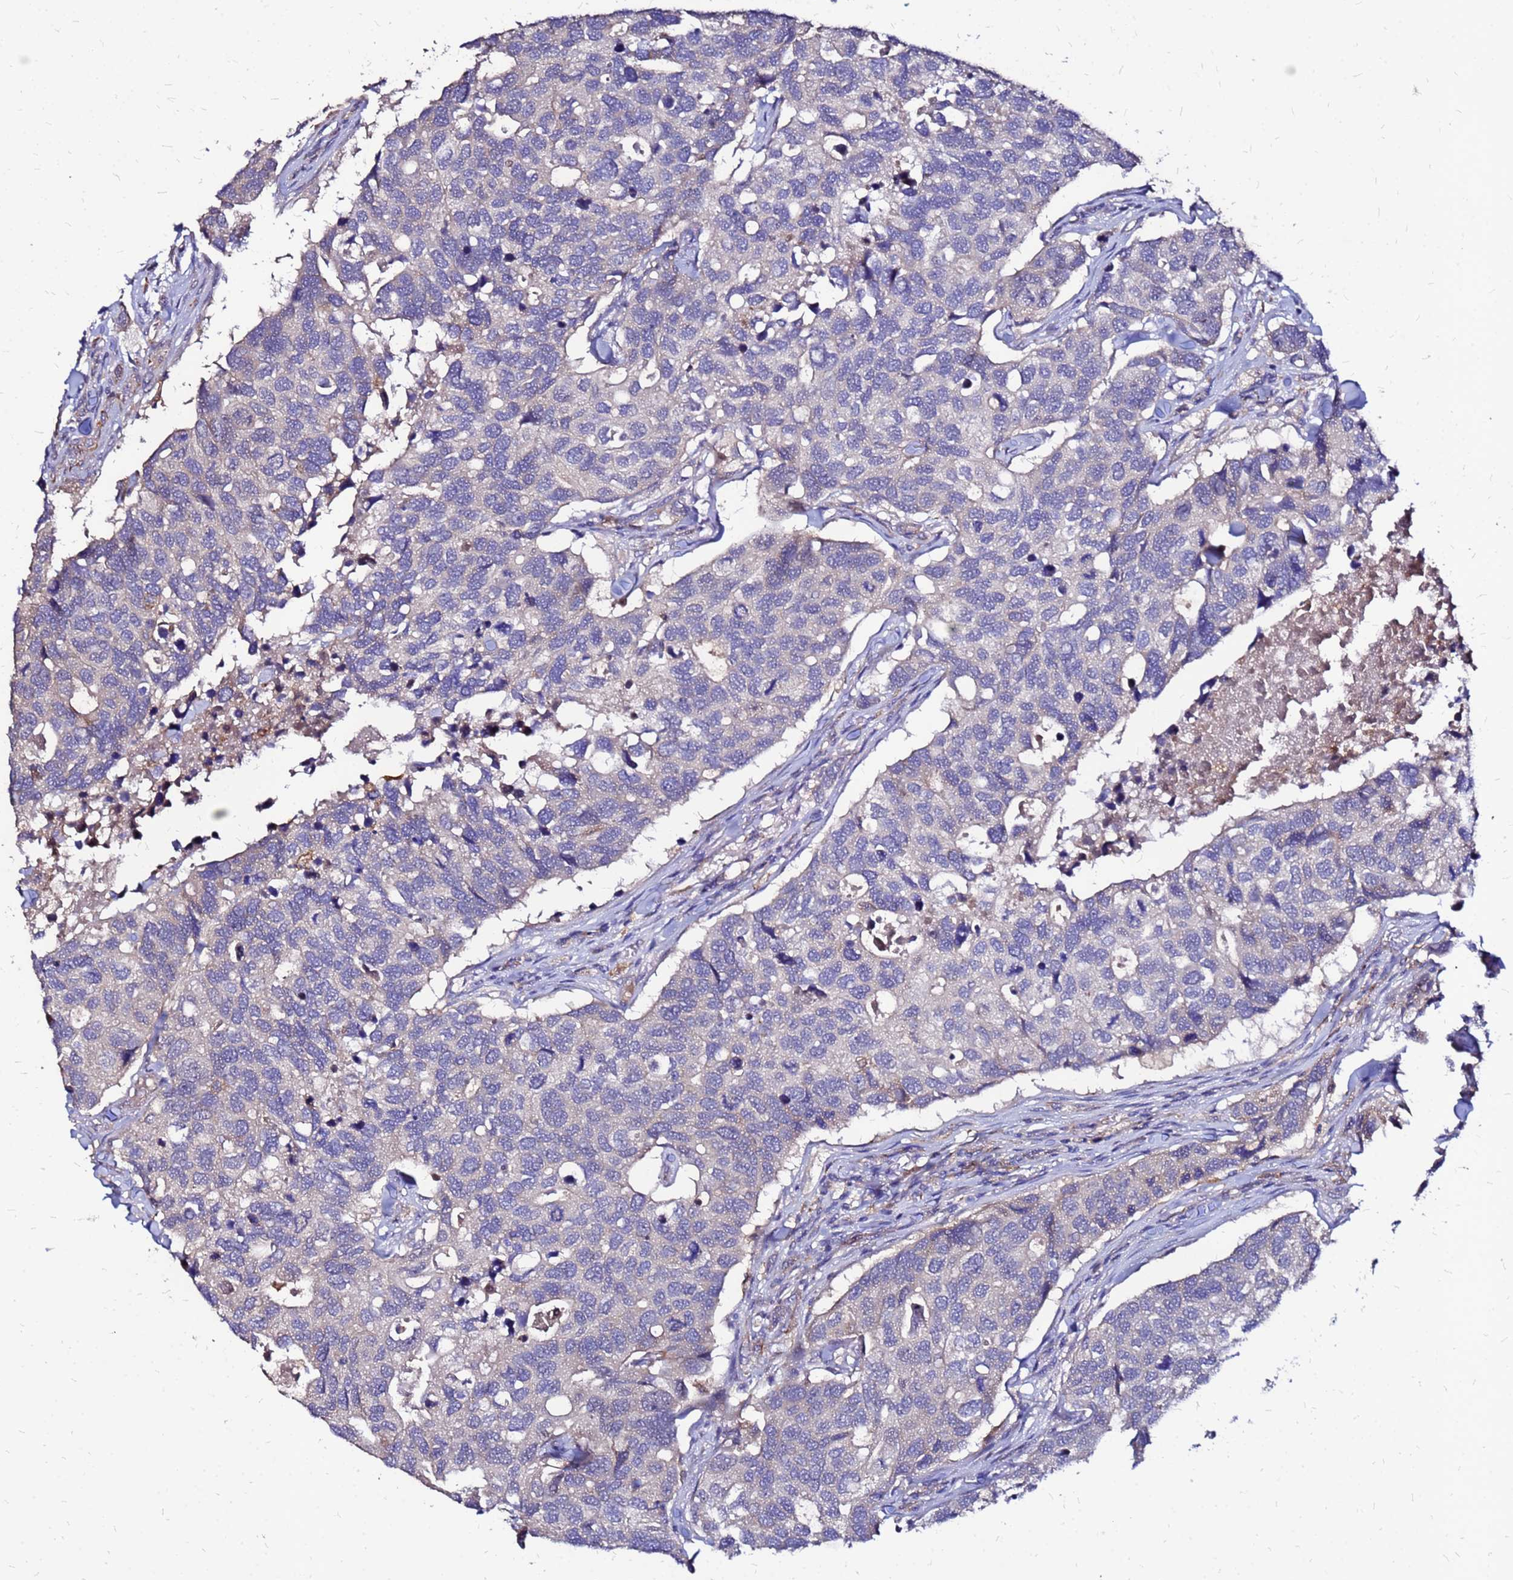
{"staining": {"intensity": "negative", "quantity": "none", "location": "none"}, "tissue": "breast cancer", "cell_type": "Tumor cells", "image_type": "cancer", "snomed": [{"axis": "morphology", "description": "Duct carcinoma"}, {"axis": "topography", "description": "Breast"}], "caption": "Tumor cells are negative for protein expression in human breast cancer (intraductal carcinoma).", "gene": "ARHGEF5", "patient": {"sex": "female", "age": 83}}